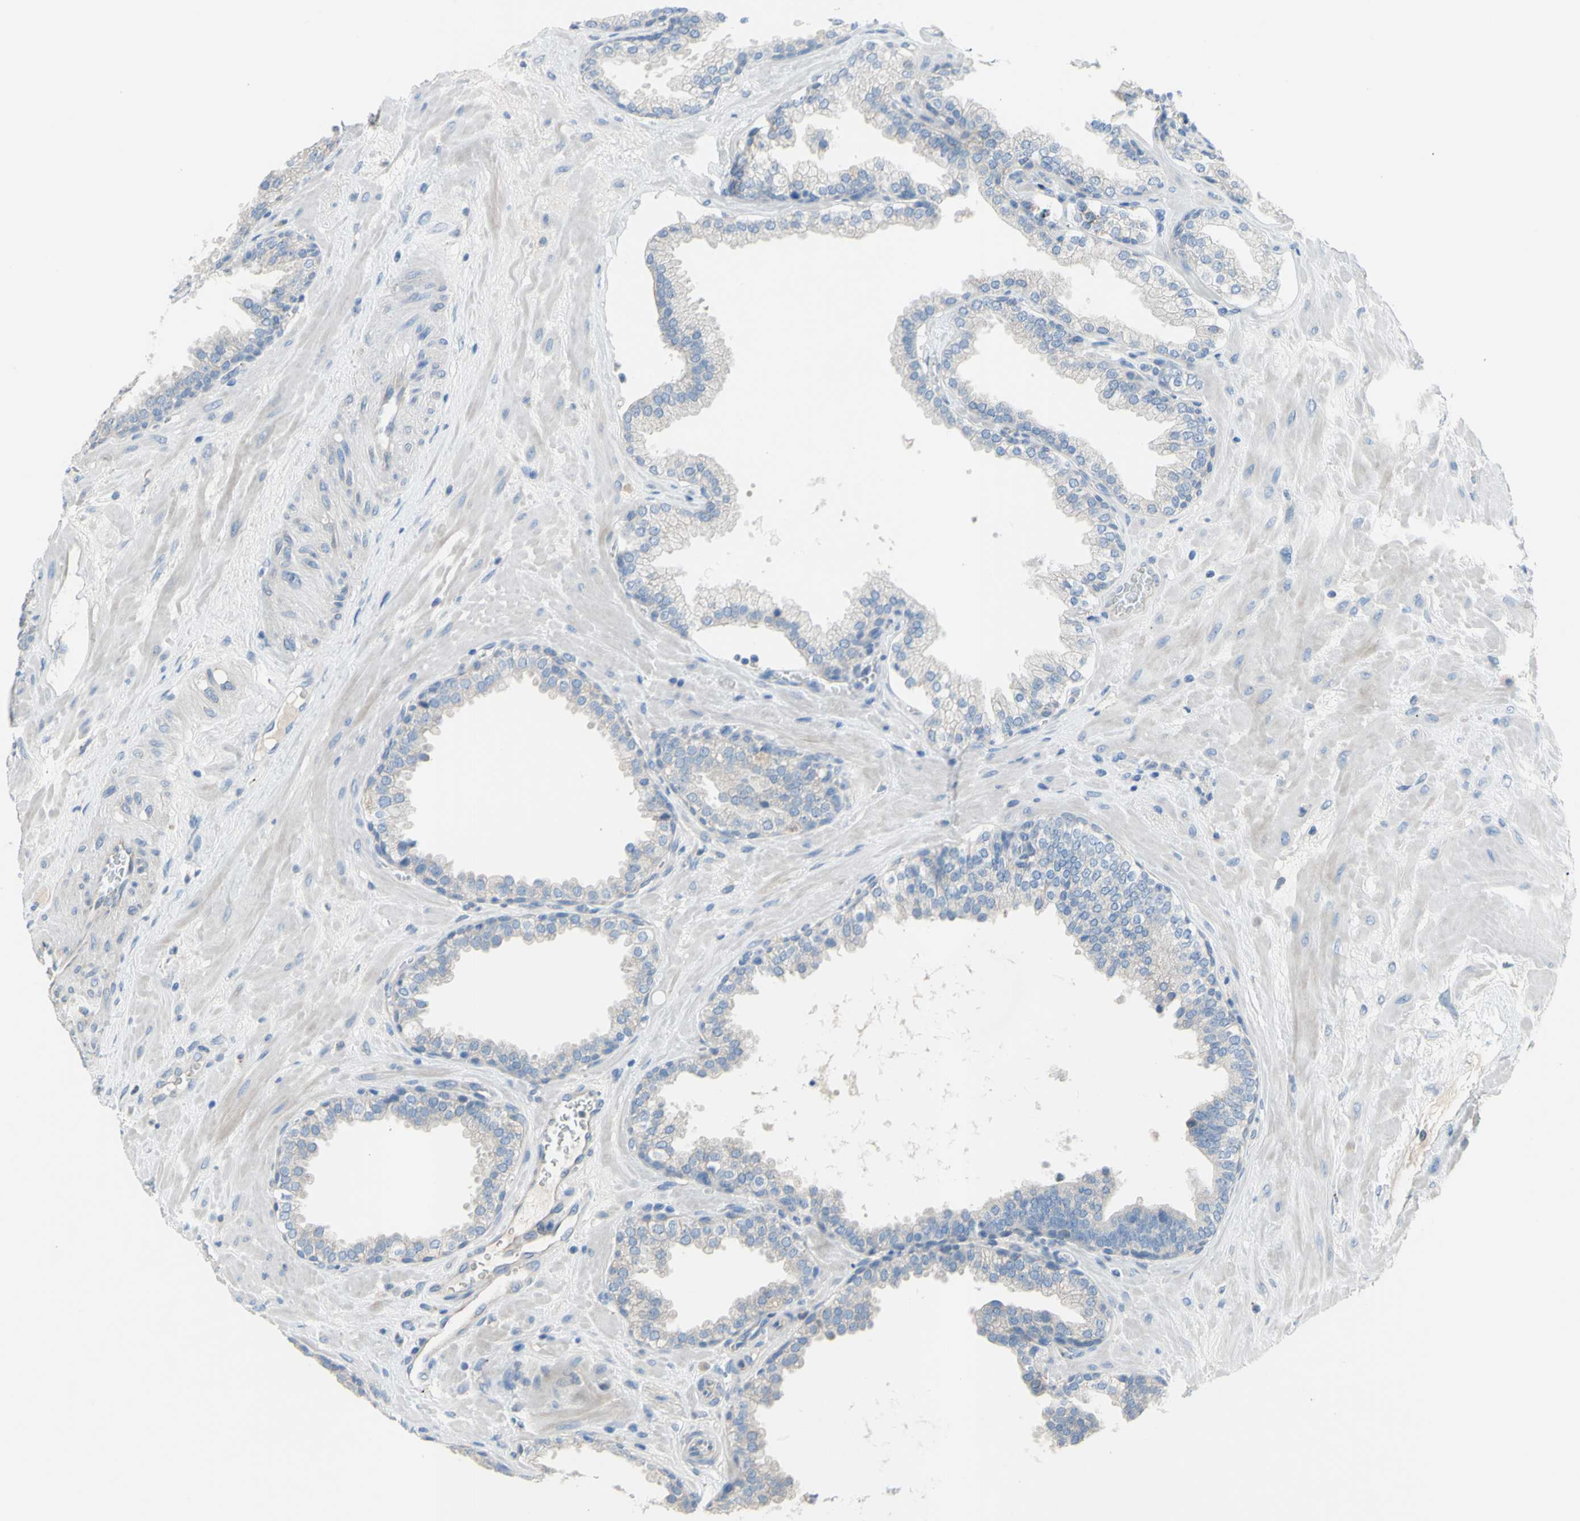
{"staining": {"intensity": "negative", "quantity": "none", "location": "none"}, "tissue": "prostate", "cell_type": "Glandular cells", "image_type": "normal", "snomed": [{"axis": "morphology", "description": "Normal tissue, NOS"}, {"axis": "topography", "description": "Prostate"}], "caption": "Glandular cells show no significant positivity in normal prostate.", "gene": "TMEM59L", "patient": {"sex": "male", "age": 51}}